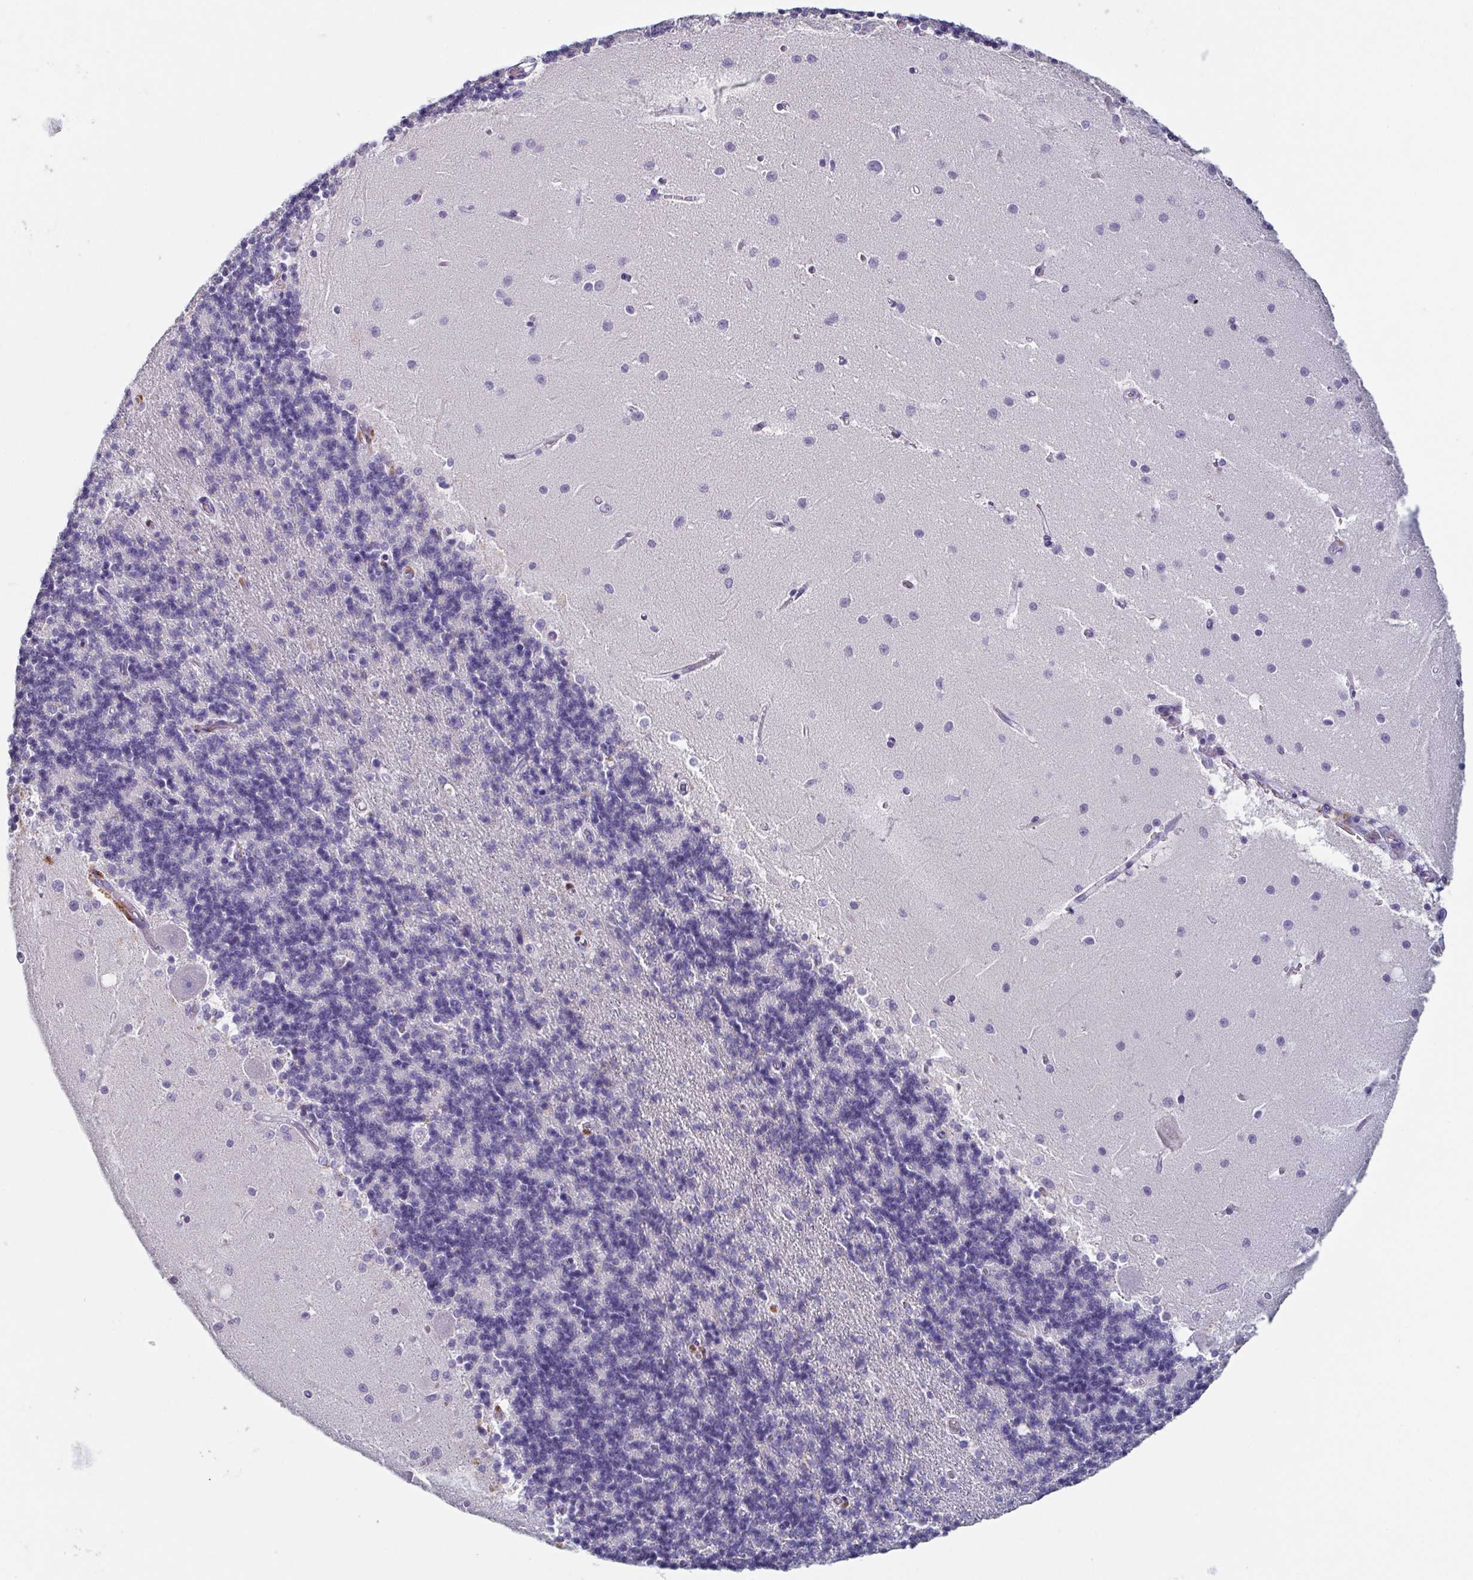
{"staining": {"intensity": "negative", "quantity": "none", "location": "none"}, "tissue": "cerebellum", "cell_type": "Cells in granular layer", "image_type": "normal", "snomed": [{"axis": "morphology", "description": "Normal tissue, NOS"}, {"axis": "topography", "description": "Cerebellum"}], "caption": "Cells in granular layer show no significant protein expression in normal cerebellum.", "gene": "ITLN1", "patient": {"sex": "male", "age": 54}}